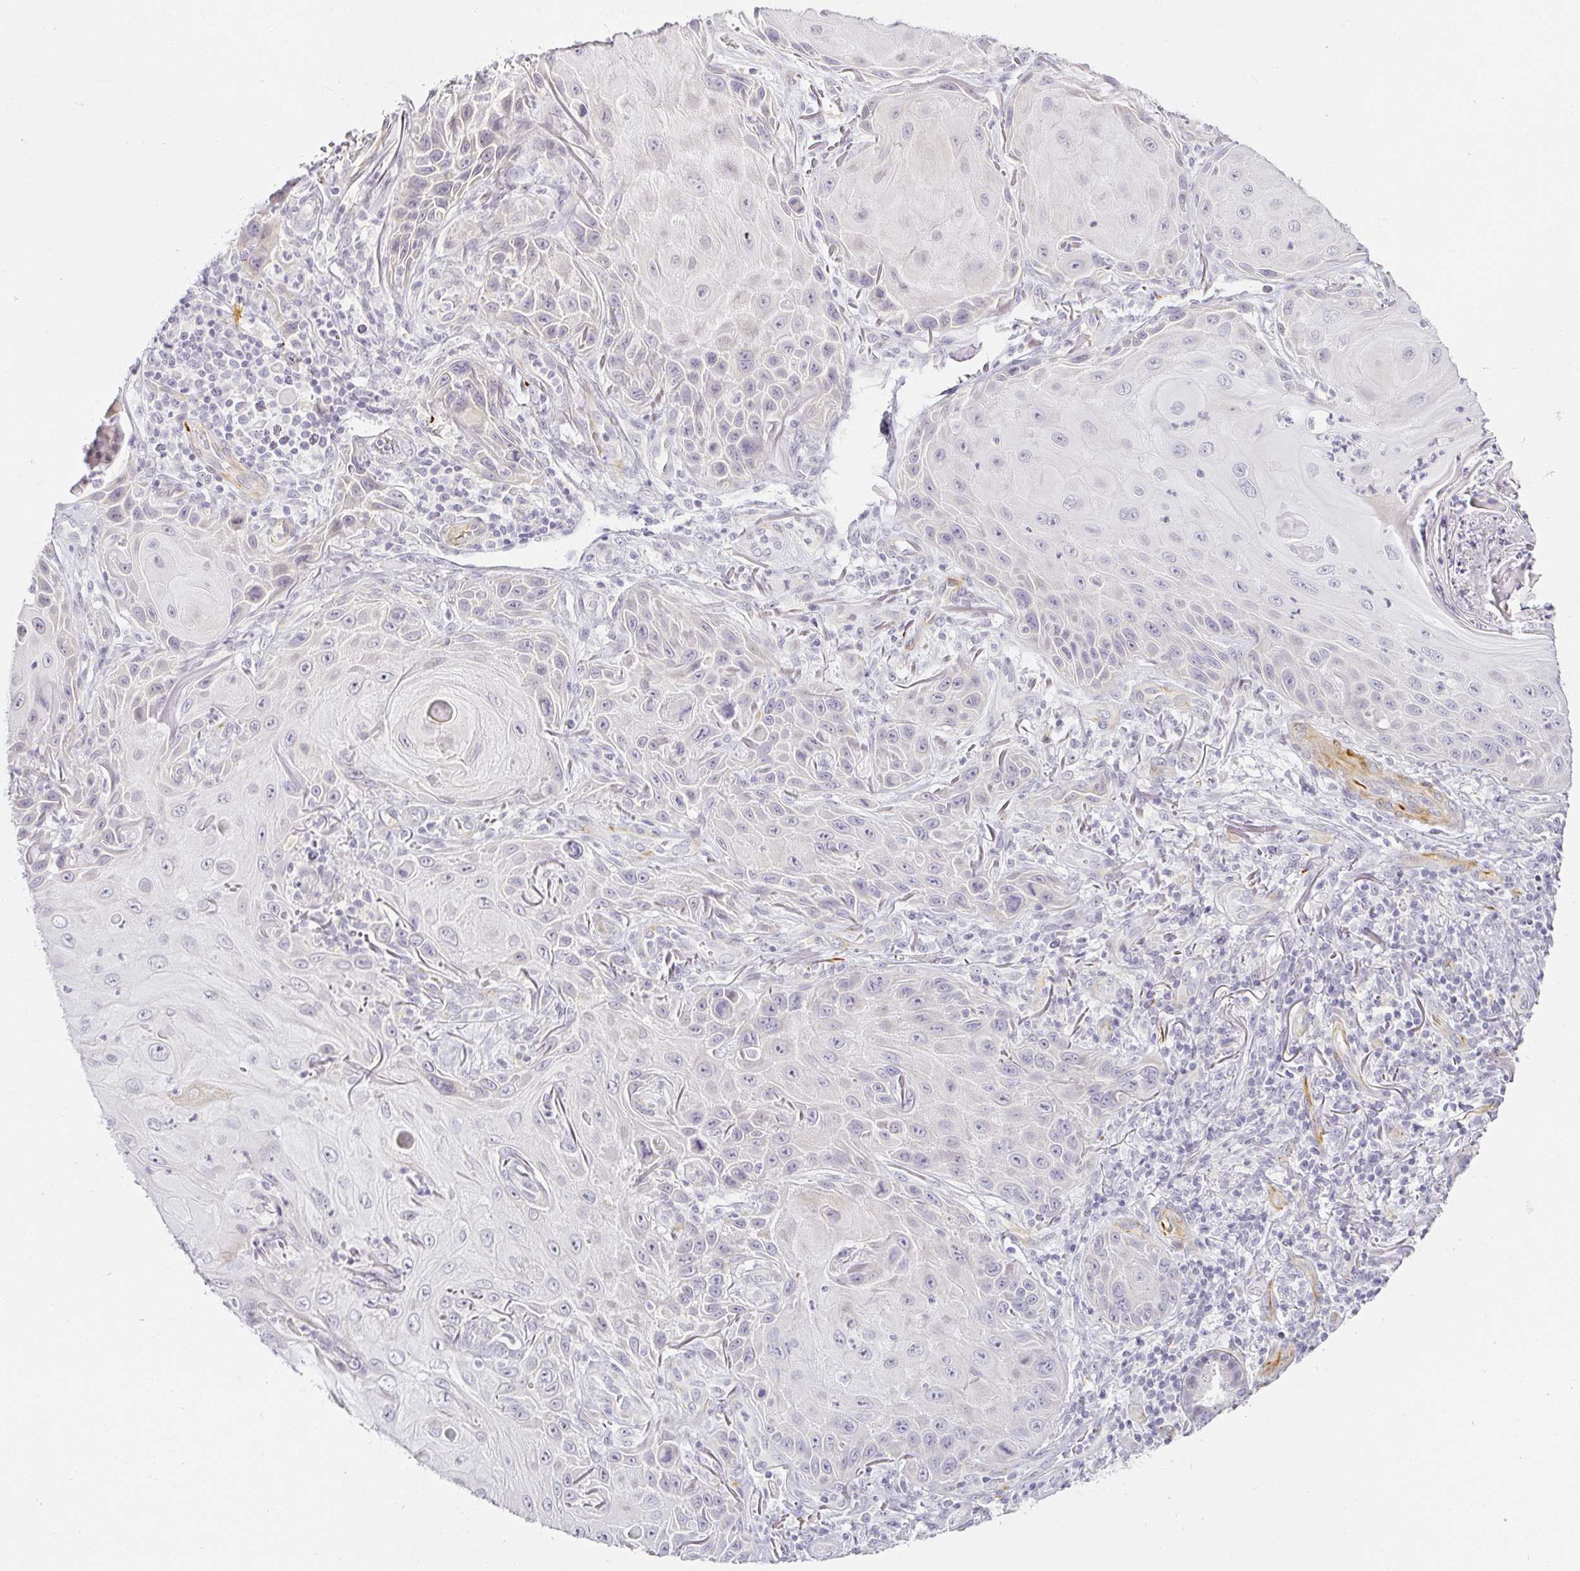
{"staining": {"intensity": "negative", "quantity": "none", "location": "none"}, "tissue": "skin cancer", "cell_type": "Tumor cells", "image_type": "cancer", "snomed": [{"axis": "morphology", "description": "Squamous cell carcinoma, NOS"}, {"axis": "topography", "description": "Skin"}], "caption": "High power microscopy histopathology image of an immunohistochemistry image of squamous cell carcinoma (skin), revealing no significant staining in tumor cells.", "gene": "ACAN", "patient": {"sex": "female", "age": 94}}